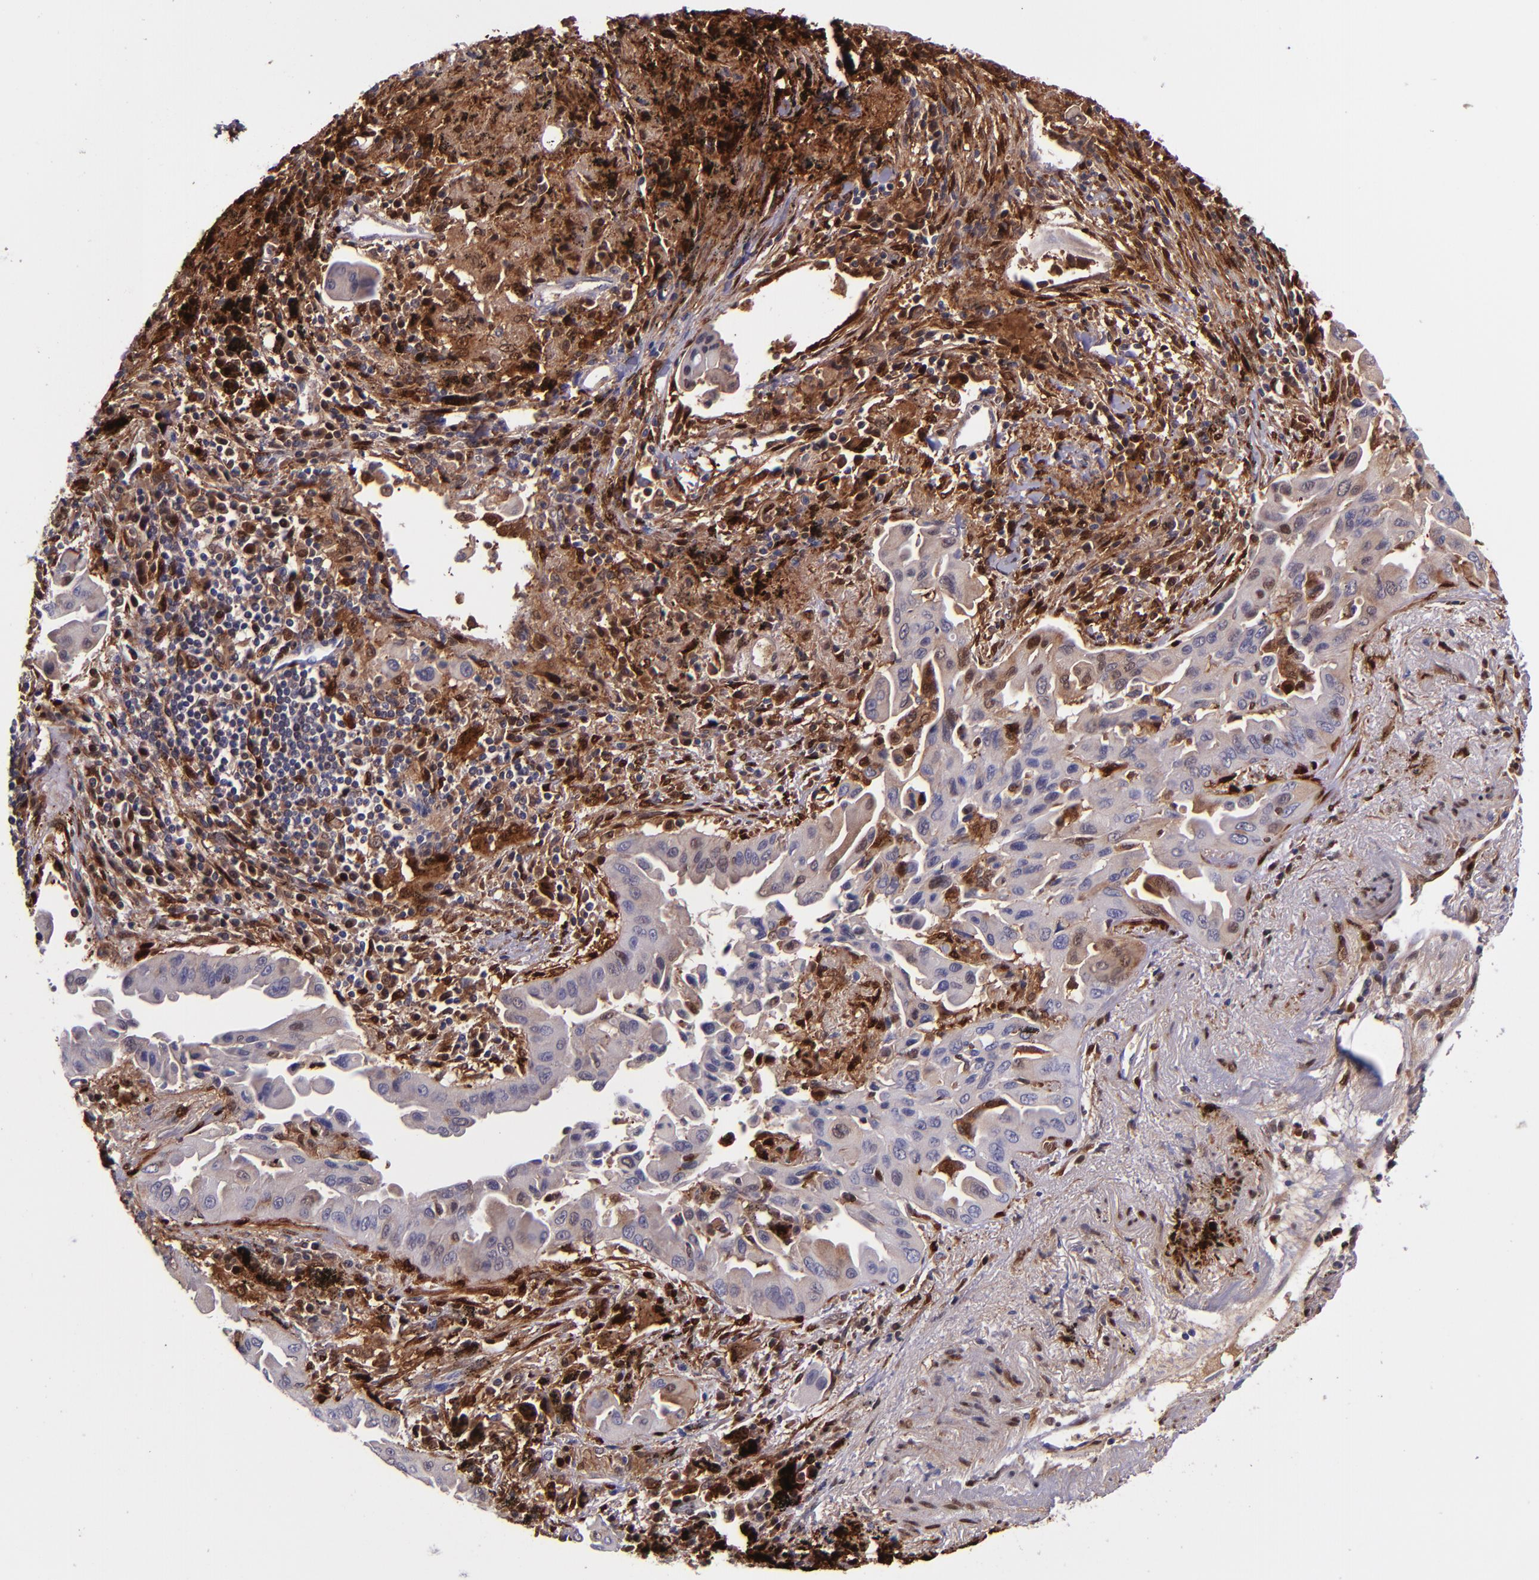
{"staining": {"intensity": "weak", "quantity": "25%-75%", "location": "cytoplasmic/membranous,nuclear"}, "tissue": "lung cancer", "cell_type": "Tumor cells", "image_type": "cancer", "snomed": [{"axis": "morphology", "description": "Adenocarcinoma, NOS"}, {"axis": "topography", "description": "Lung"}], "caption": "Human lung cancer (adenocarcinoma) stained for a protein (brown) demonstrates weak cytoplasmic/membranous and nuclear positive expression in about 25%-75% of tumor cells.", "gene": "LGALS1", "patient": {"sex": "male", "age": 68}}